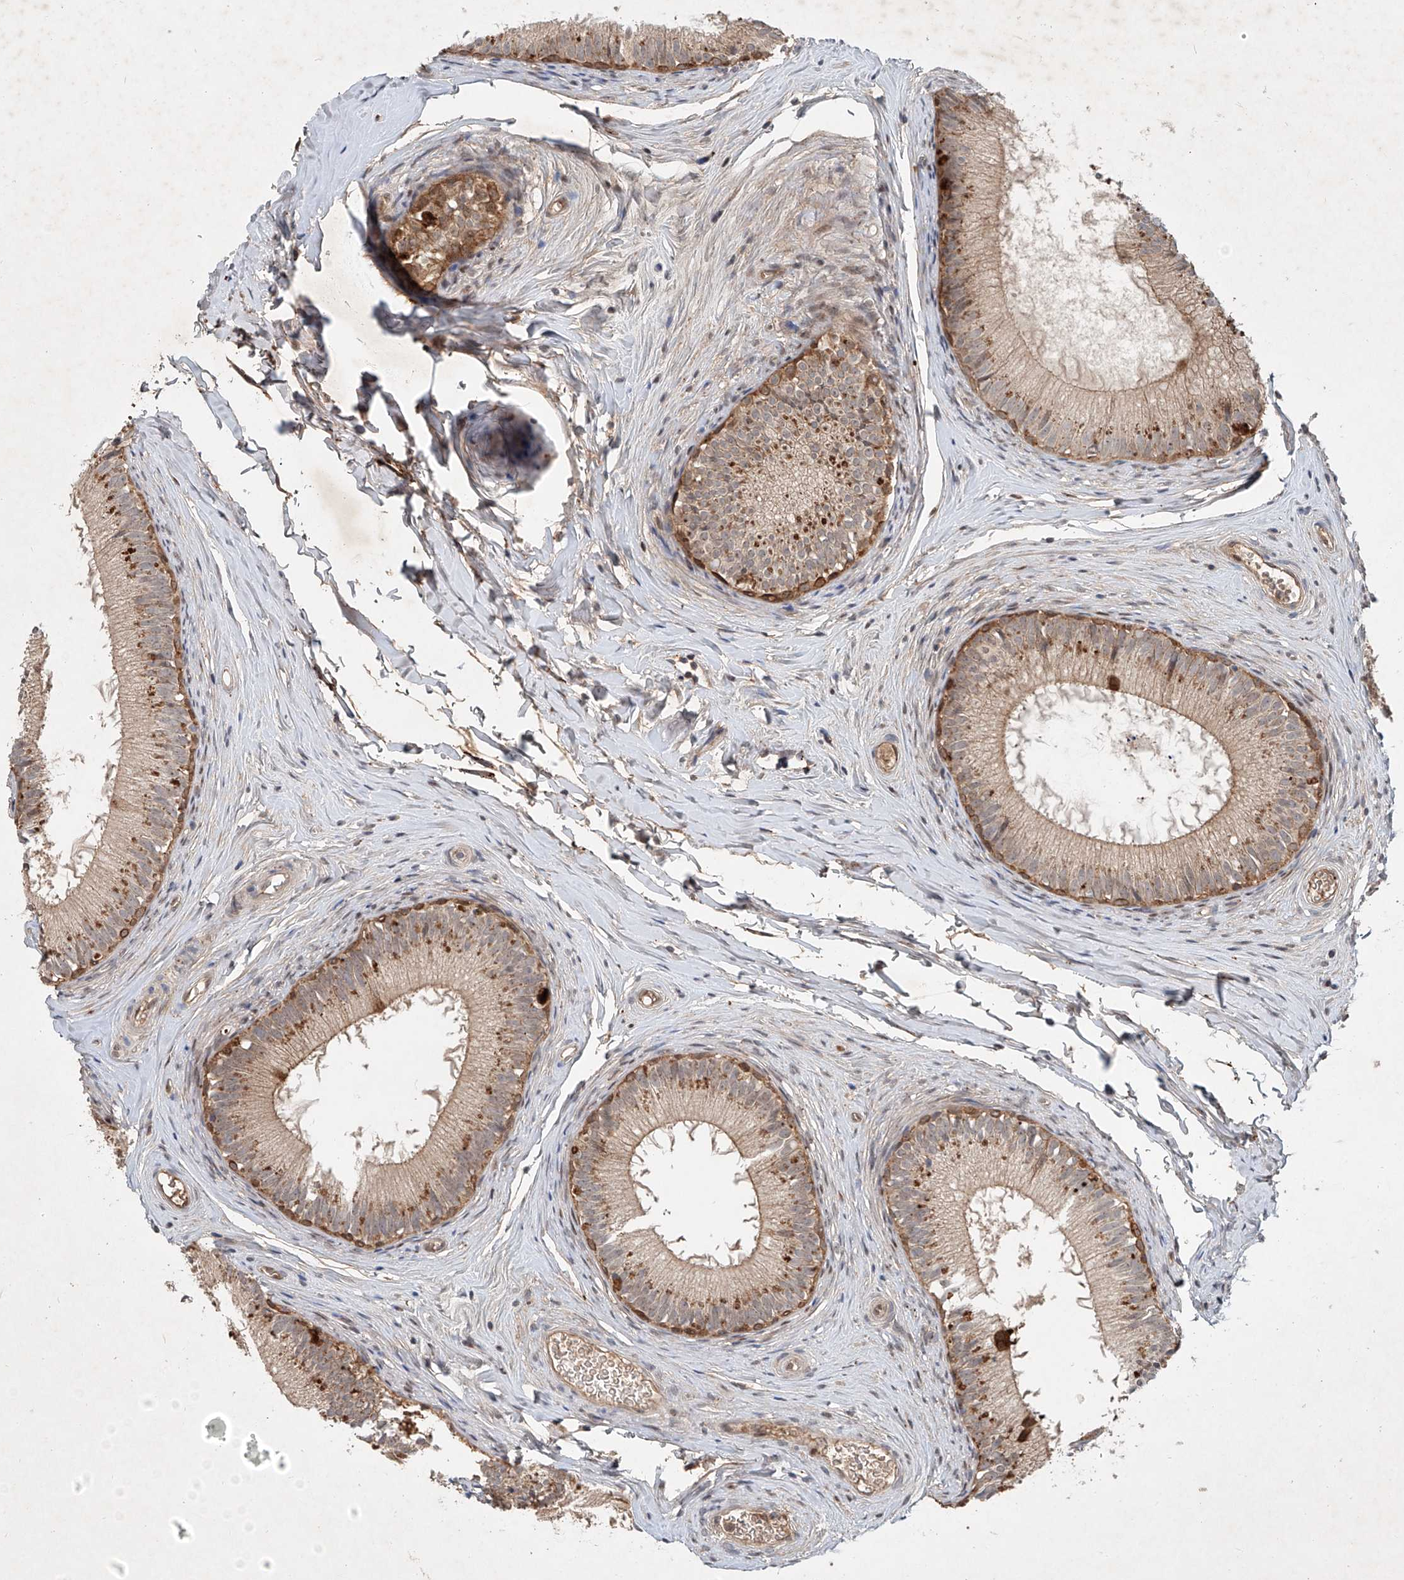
{"staining": {"intensity": "moderate", "quantity": ">75%", "location": "cytoplasmic/membranous"}, "tissue": "epididymis", "cell_type": "Glandular cells", "image_type": "normal", "snomed": [{"axis": "morphology", "description": "Normal tissue, NOS"}, {"axis": "topography", "description": "Epididymis"}], "caption": "IHC of benign human epididymis reveals medium levels of moderate cytoplasmic/membranous staining in approximately >75% of glandular cells.", "gene": "IER5", "patient": {"sex": "male", "age": 34}}